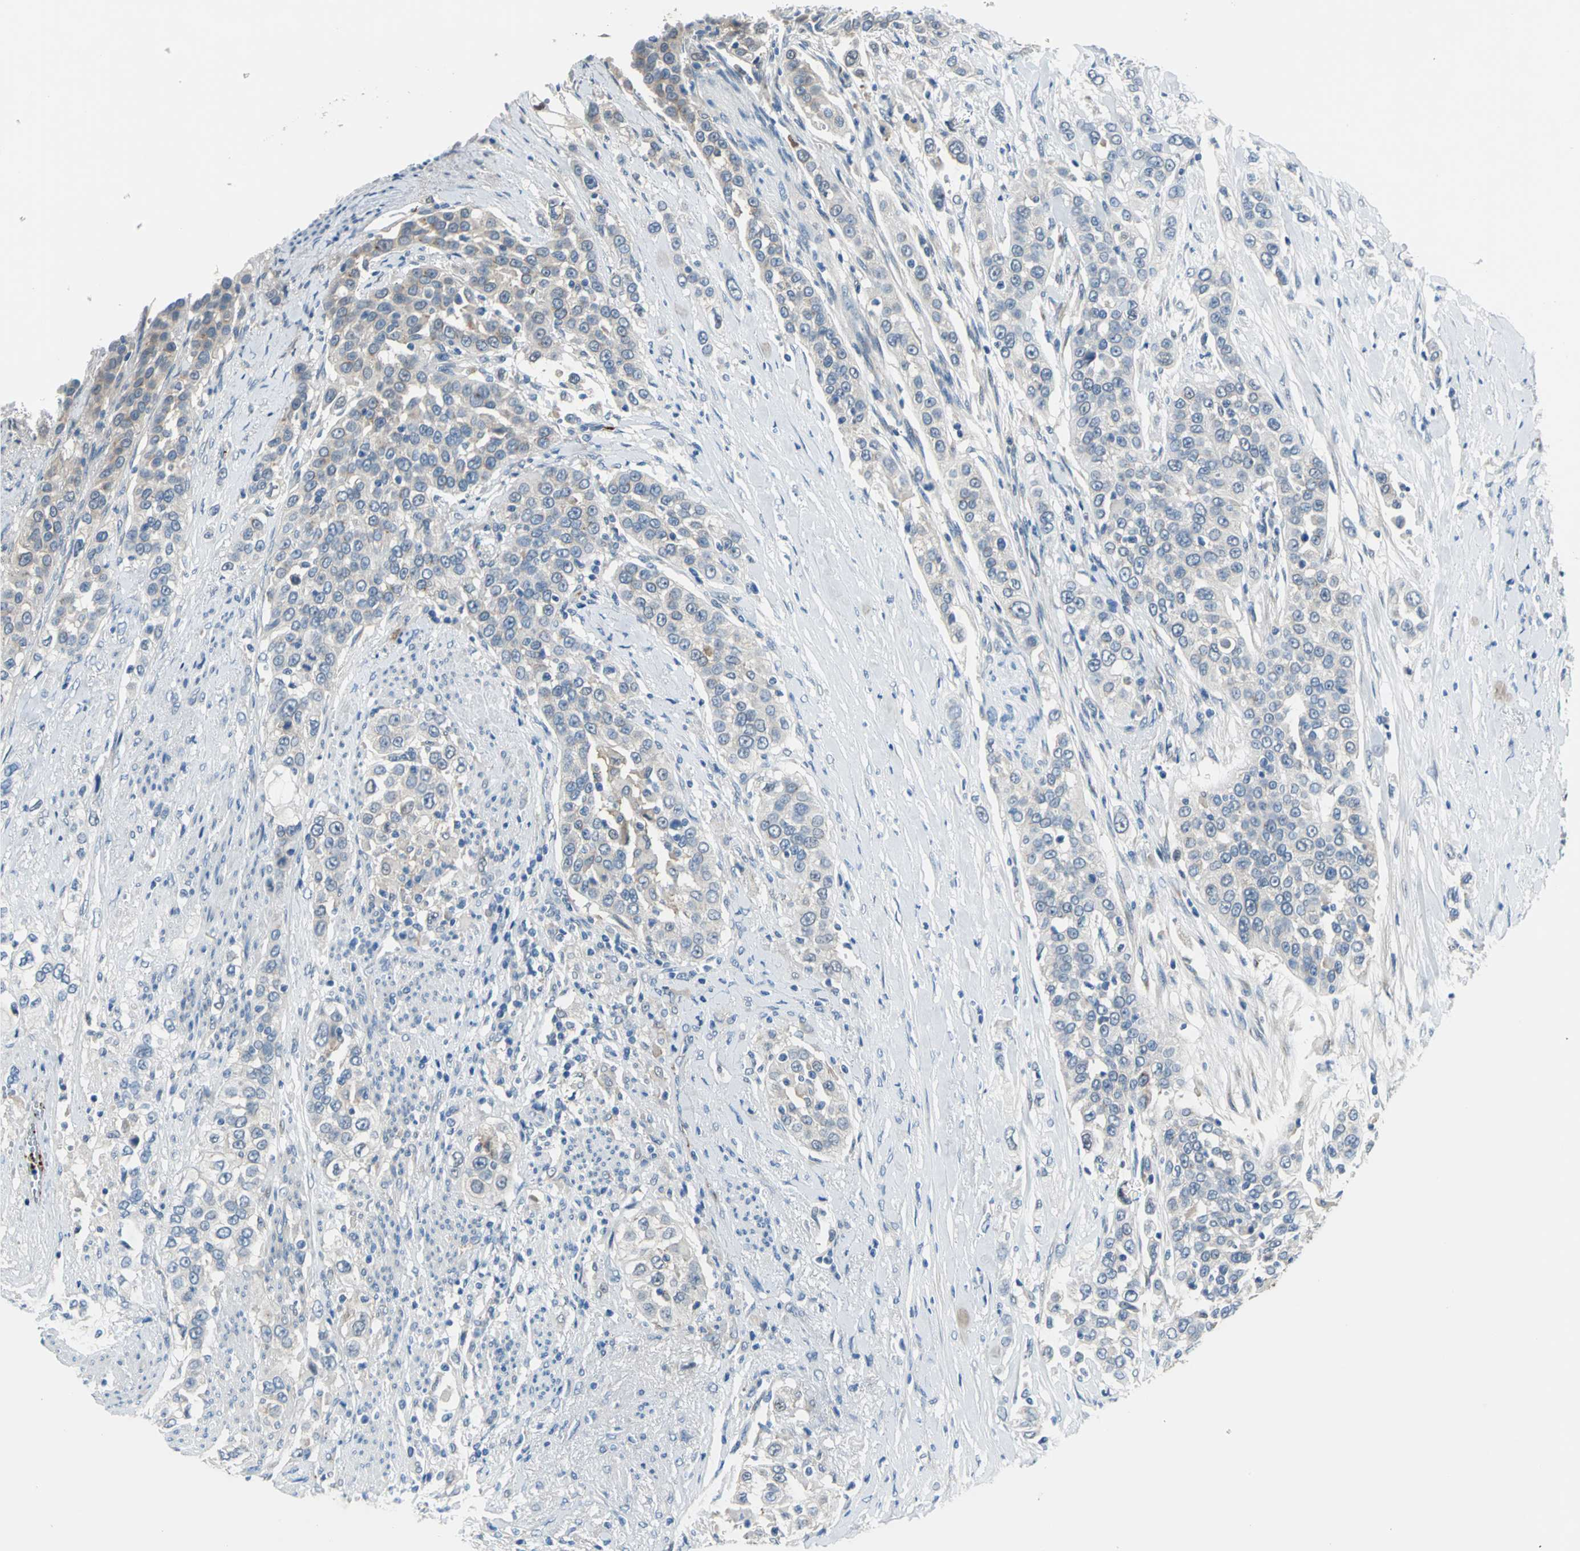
{"staining": {"intensity": "moderate", "quantity": "<25%", "location": "cytoplasmic/membranous"}, "tissue": "urothelial cancer", "cell_type": "Tumor cells", "image_type": "cancer", "snomed": [{"axis": "morphology", "description": "Urothelial carcinoma, High grade"}, {"axis": "topography", "description": "Urinary bladder"}], "caption": "Urothelial carcinoma (high-grade) stained with IHC displays moderate cytoplasmic/membranous expression in approximately <25% of tumor cells.", "gene": "SELP", "patient": {"sex": "female", "age": 80}}